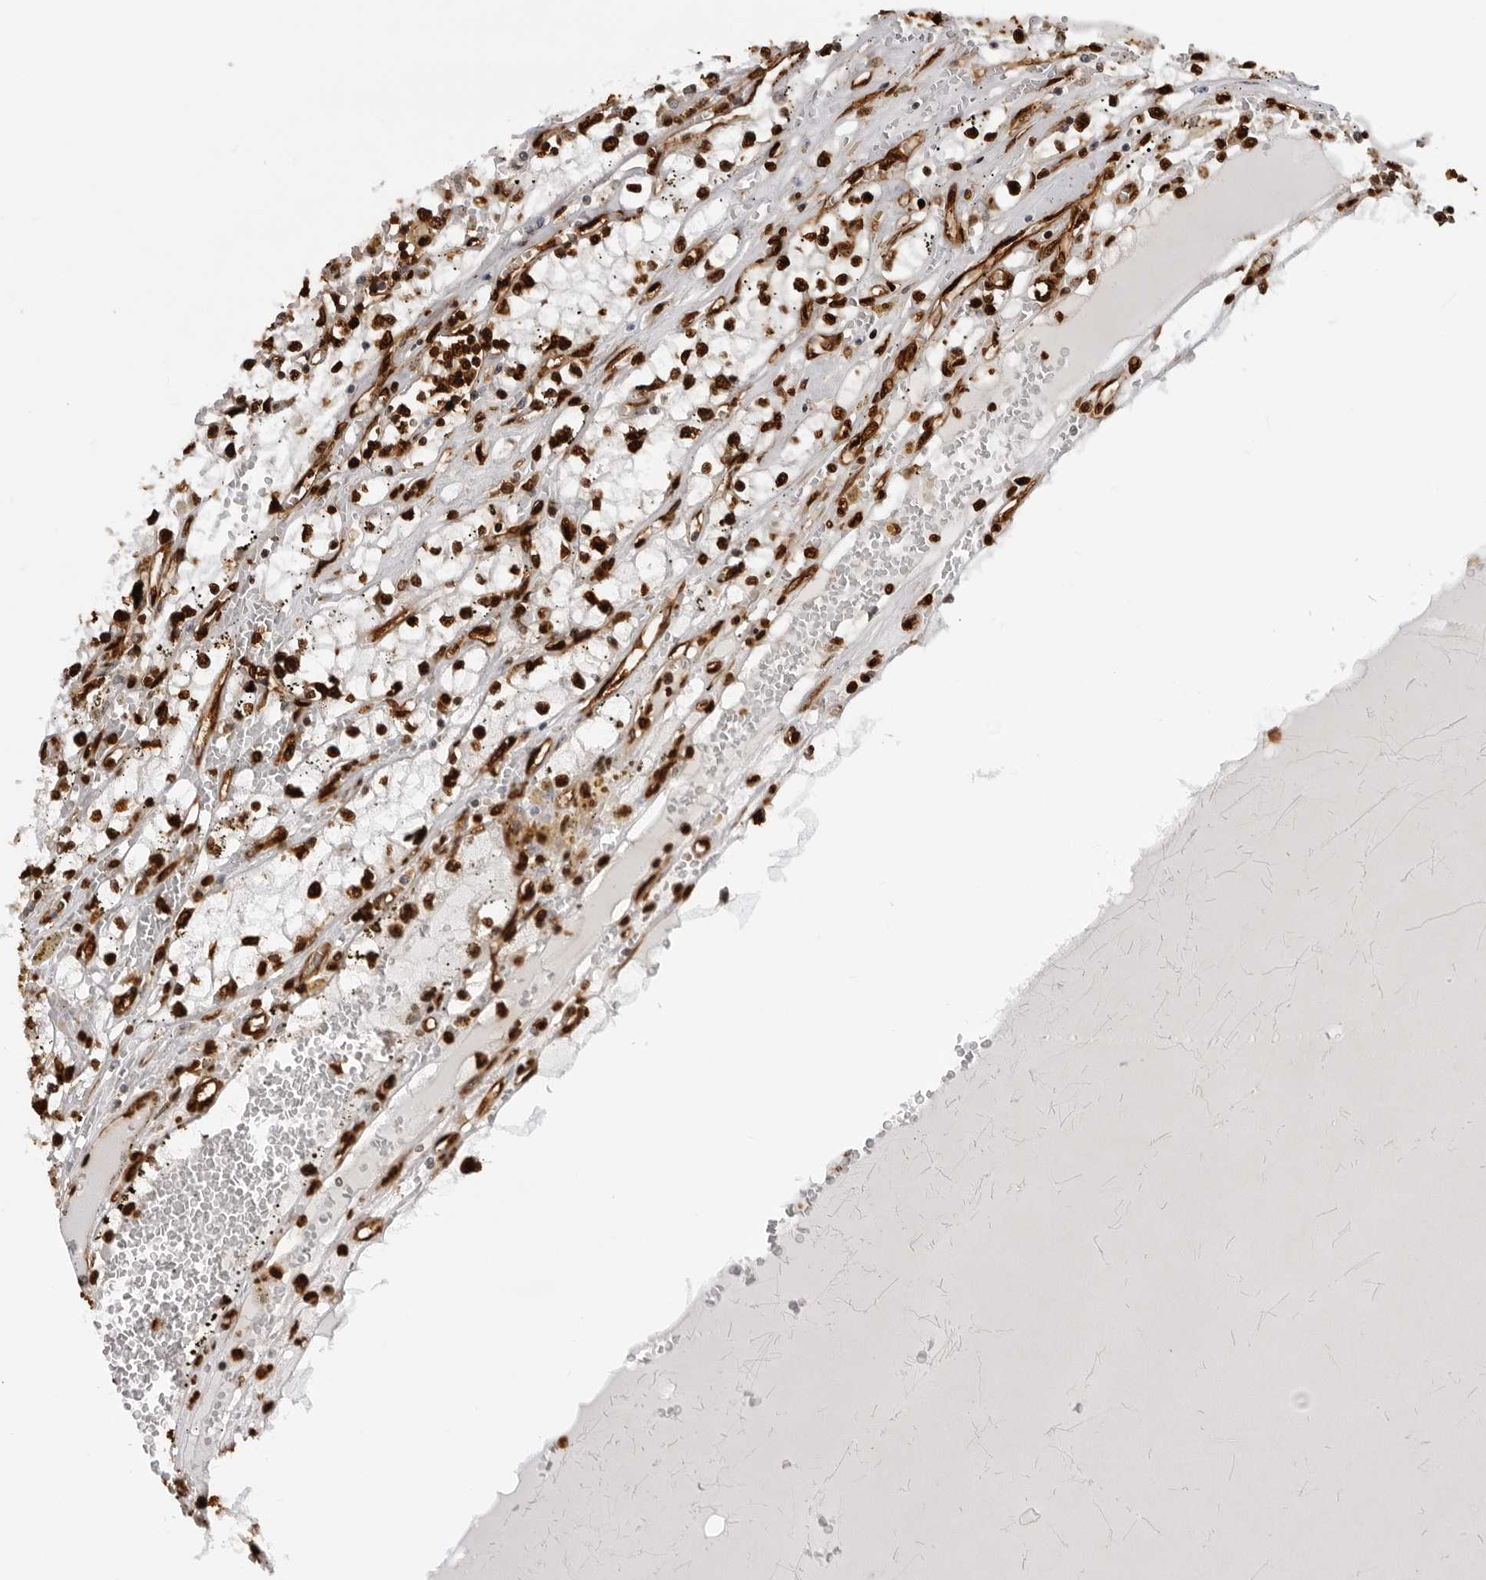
{"staining": {"intensity": "strong", "quantity": ">75%", "location": "nuclear"}, "tissue": "renal cancer", "cell_type": "Tumor cells", "image_type": "cancer", "snomed": [{"axis": "morphology", "description": "Adenocarcinoma, NOS"}, {"axis": "topography", "description": "Kidney"}], "caption": "Protein staining of adenocarcinoma (renal) tissue exhibits strong nuclear expression in about >75% of tumor cells. (Stains: DAB (3,3'-diaminobenzidine) in brown, nuclei in blue, Microscopy: brightfield microscopy at high magnification).", "gene": "ZFP91", "patient": {"sex": "male", "age": 56}}